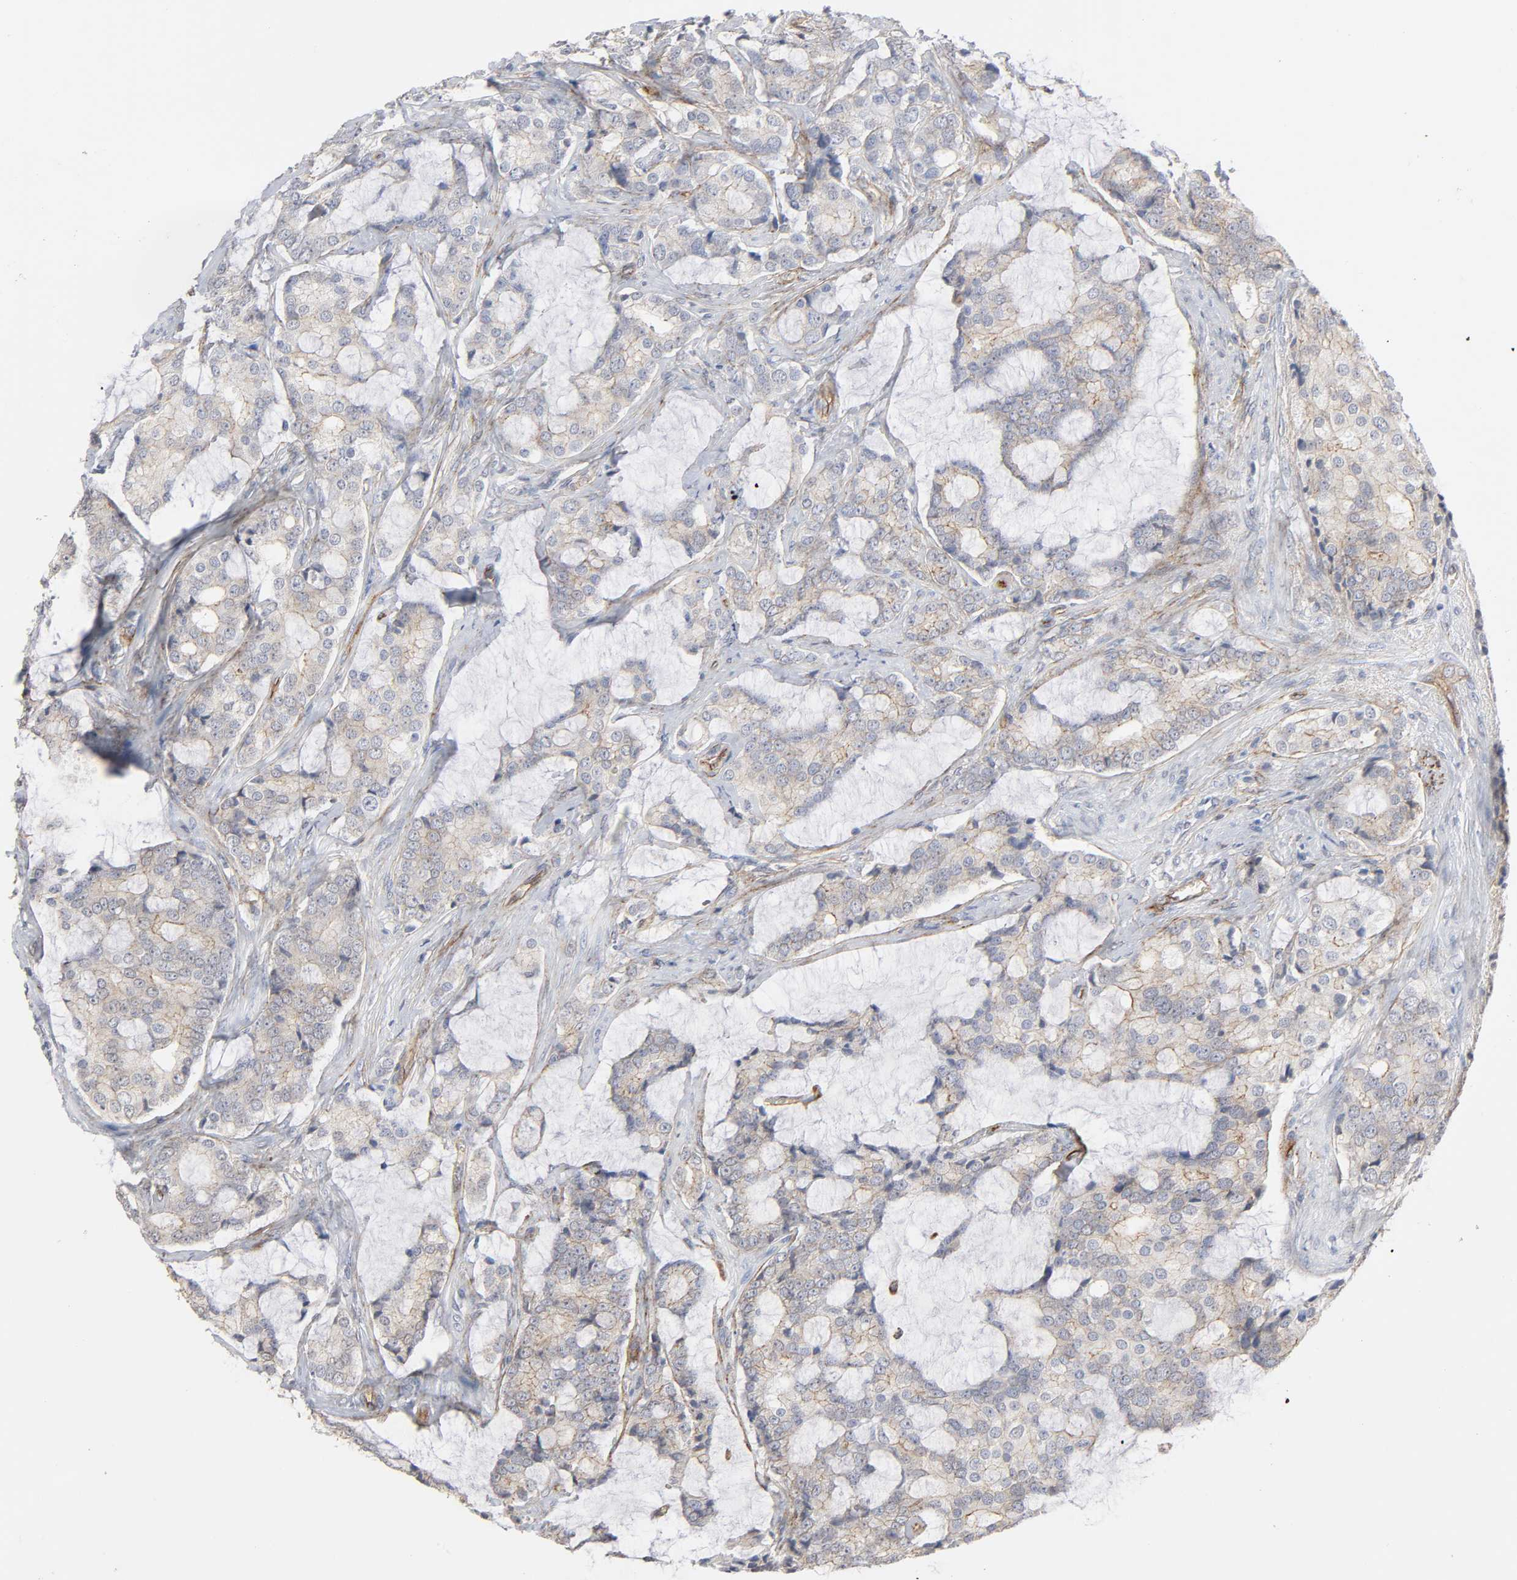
{"staining": {"intensity": "weak", "quantity": ">75%", "location": "cytoplasmic/membranous"}, "tissue": "prostate cancer", "cell_type": "Tumor cells", "image_type": "cancer", "snomed": [{"axis": "morphology", "description": "Adenocarcinoma, Low grade"}, {"axis": "topography", "description": "Prostate"}], "caption": "The photomicrograph demonstrates staining of prostate low-grade adenocarcinoma, revealing weak cytoplasmic/membranous protein expression (brown color) within tumor cells.", "gene": "SPTAN1", "patient": {"sex": "male", "age": 58}}